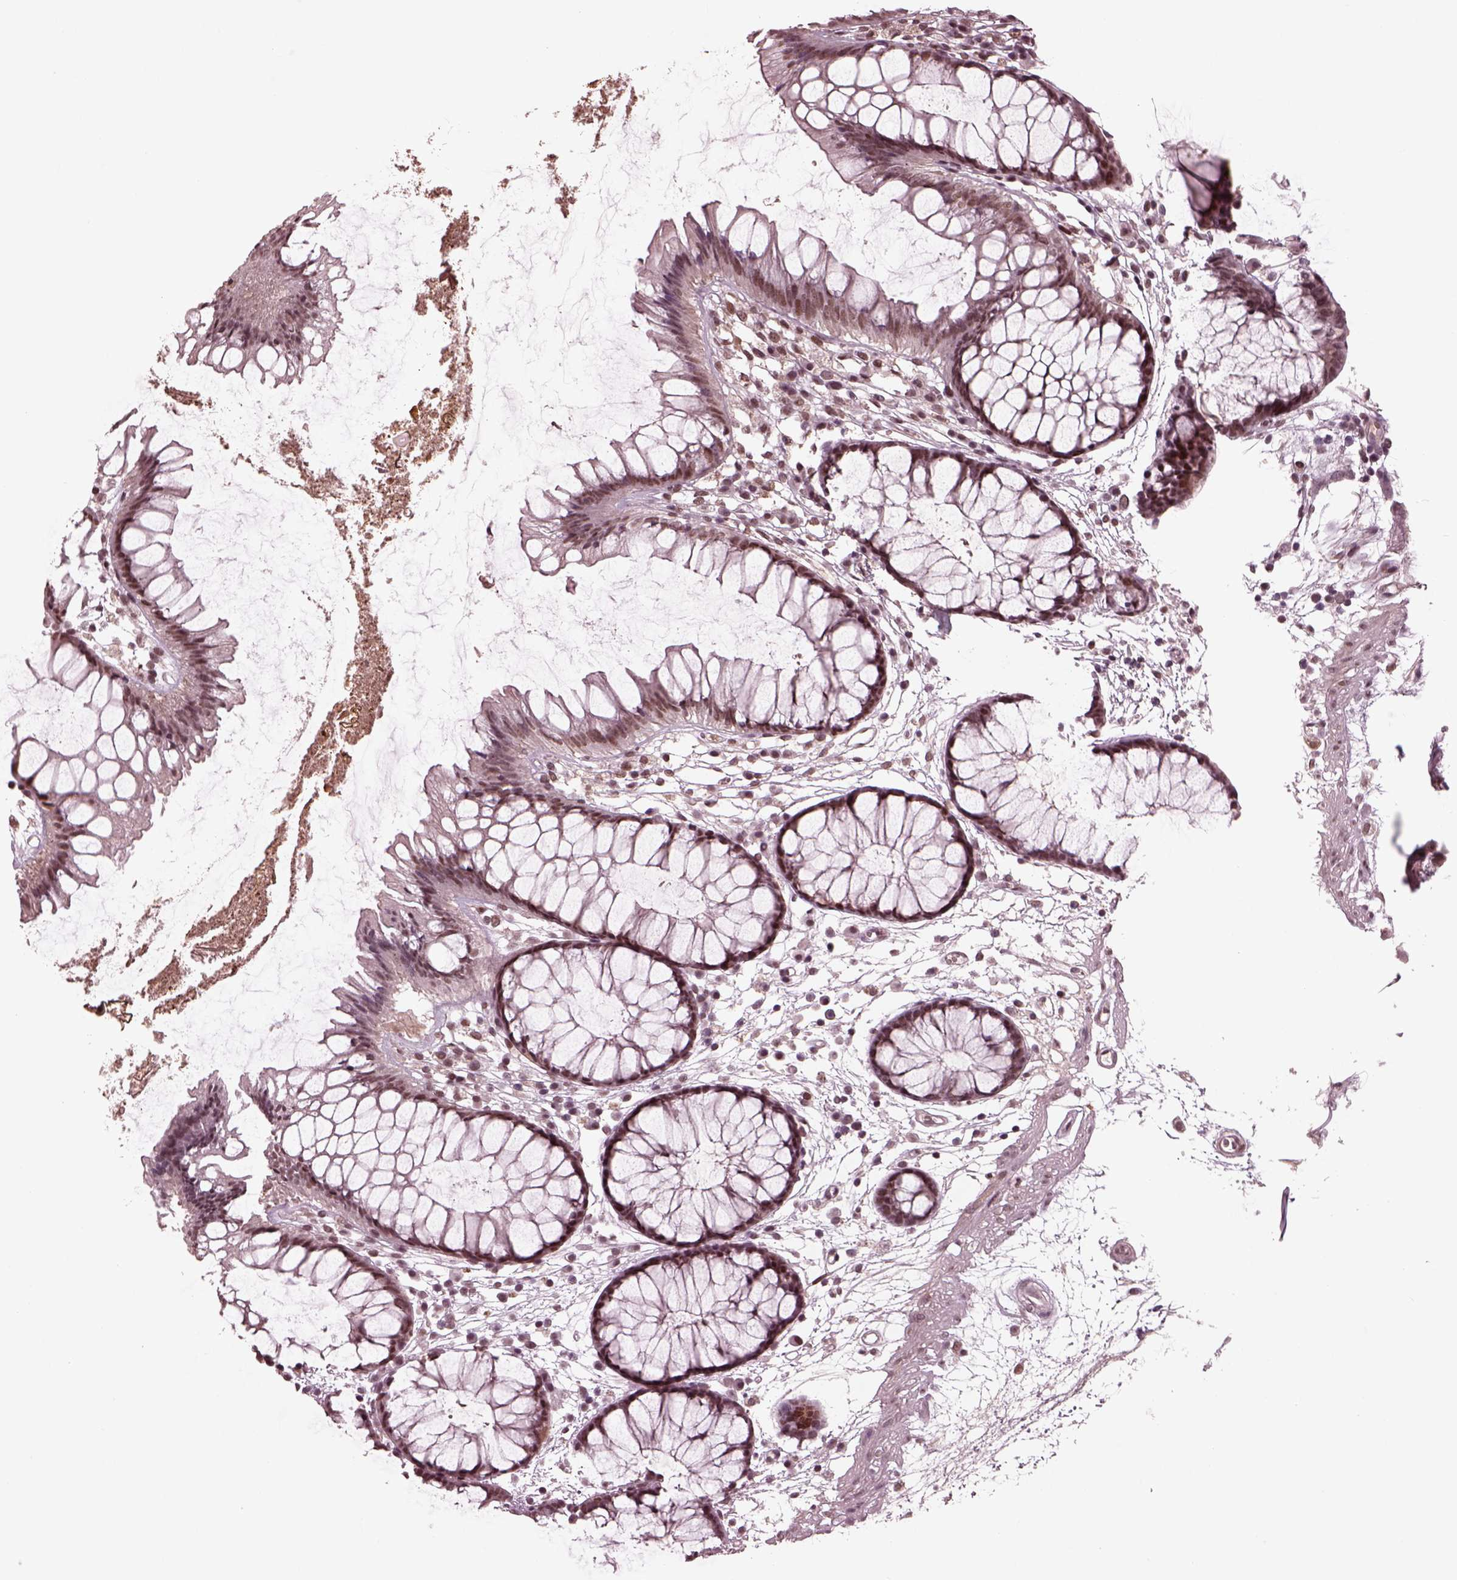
{"staining": {"intensity": "negative", "quantity": "none", "location": "none"}, "tissue": "colon", "cell_type": "Endothelial cells", "image_type": "normal", "snomed": [{"axis": "morphology", "description": "Normal tissue, NOS"}, {"axis": "morphology", "description": "Adenocarcinoma, NOS"}, {"axis": "topography", "description": "Colon"}], "caption": "The photomicrograph shows no significant expression in endothelial cells of colon.", "gene": "NAP1L5", "patient": {"sex": "male", "age": 65}}